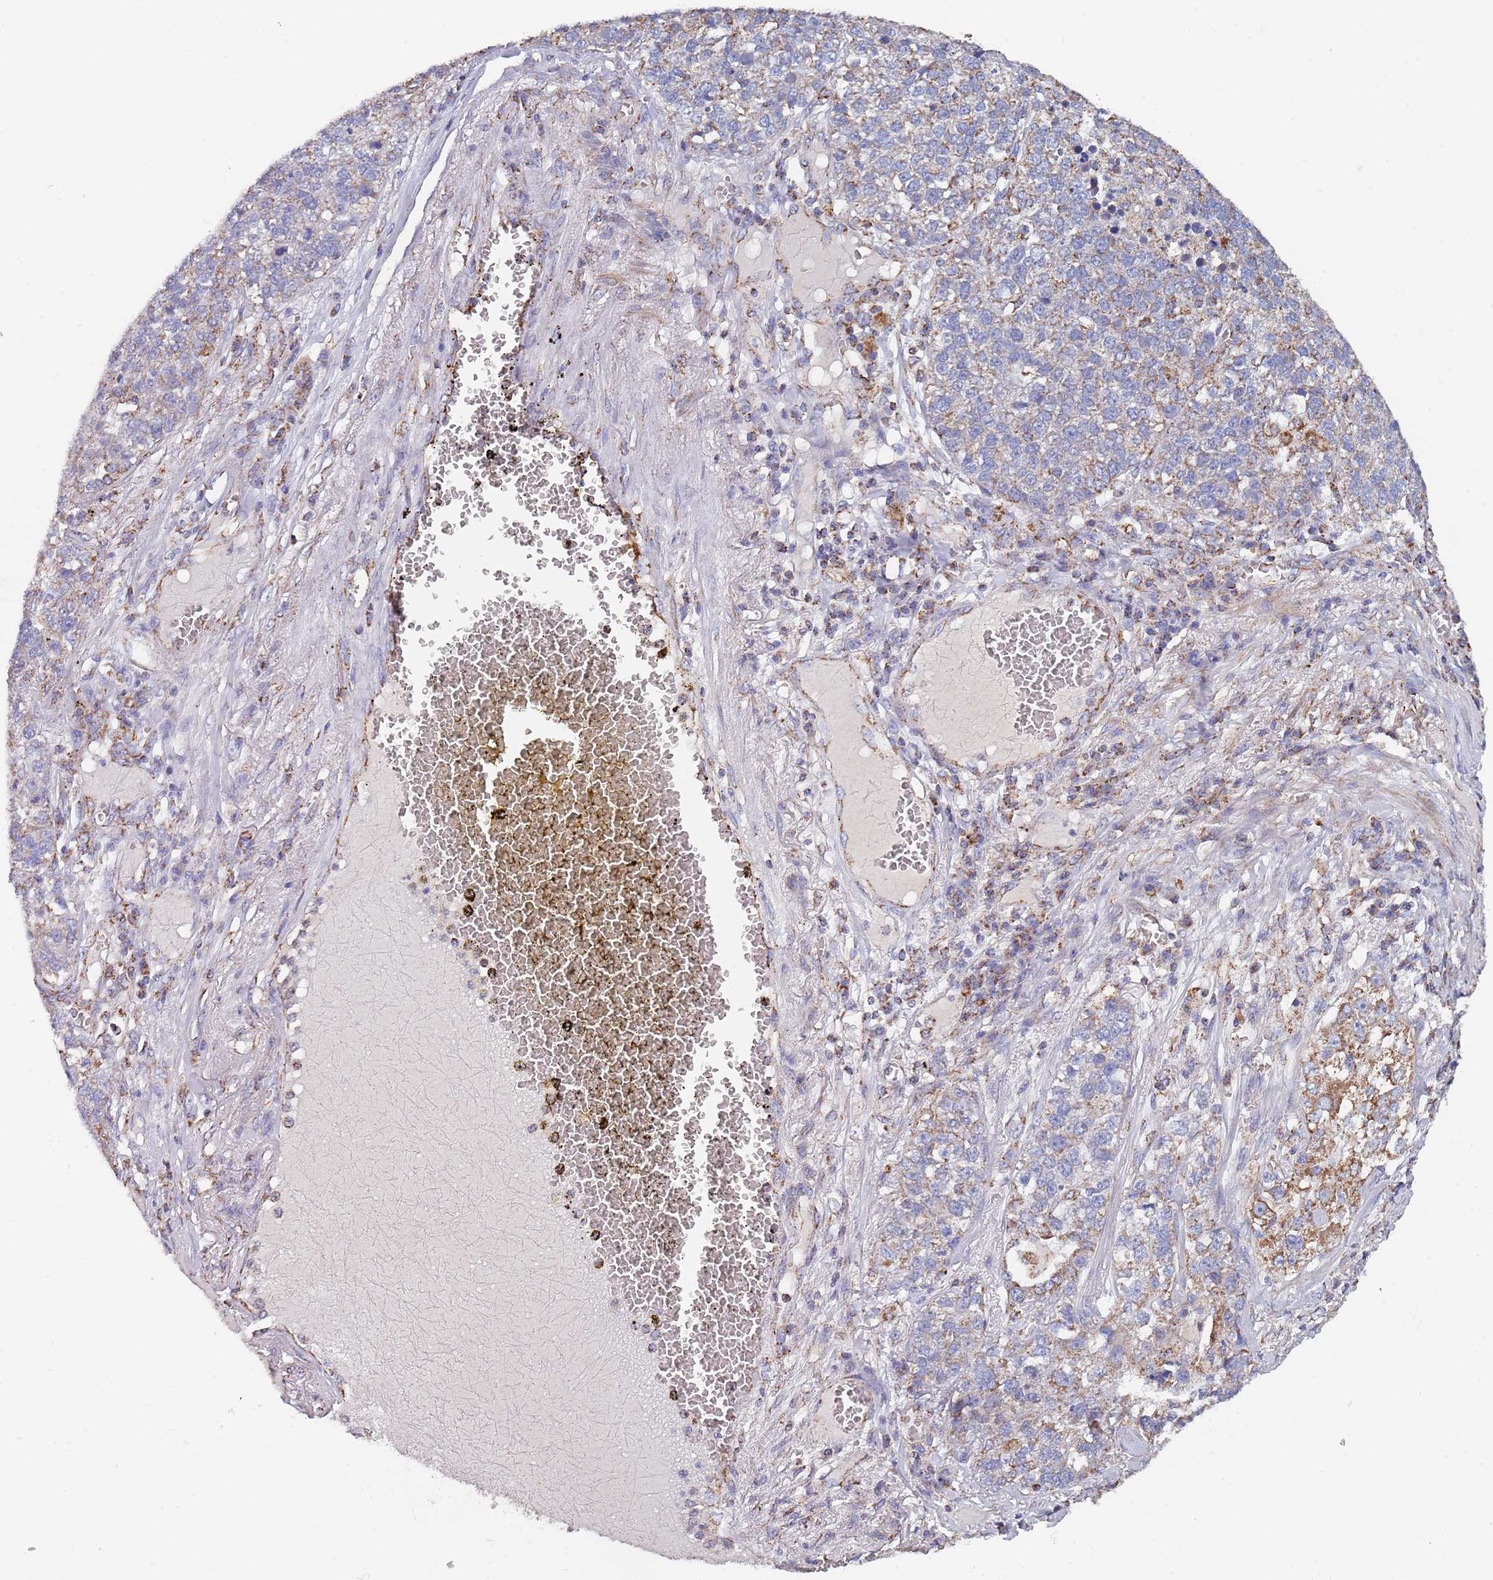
{"staining": {"intensity": "moderate", "quantity": "25%-75%", "location": "cytoplasmic/membranous"}, "tissue": "lung cancer", "cell_type": "Tumor cells", "image_type": "cancer", "snomed": [{"axis": "morphology", "description": "Adenocarcinoma, NOS"}, {"axis": "topography", "description": "Lung"}], "caption": "Tumor cells show medium levels of moderate cytoplasmic/membranous staining in approximately 25%-75% of cells in lung adenocarcinoma.", "gene": "PGP", "patient": {"sex": "male", "age": 49}}